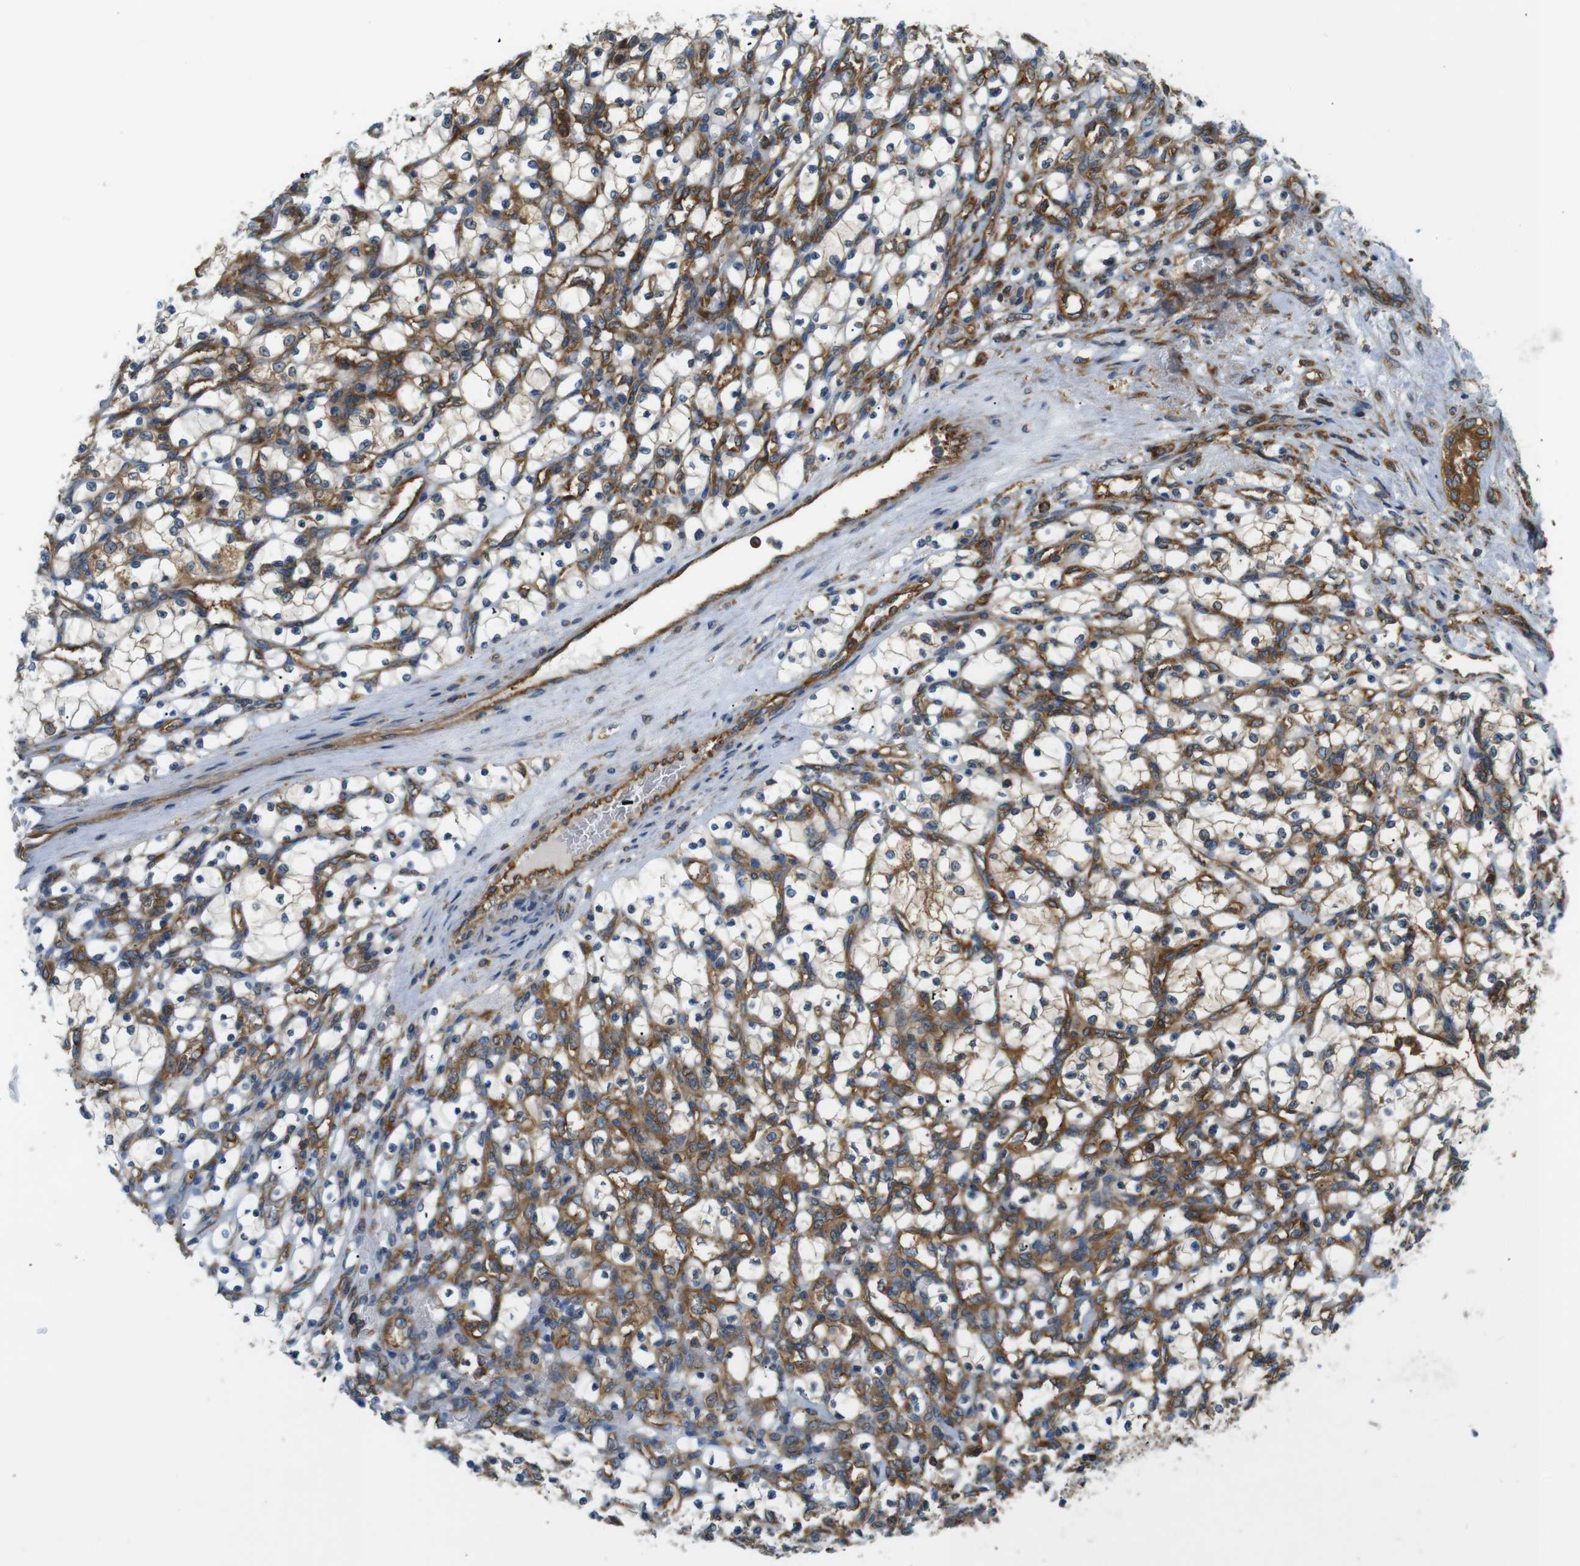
{"staining": {"intensity": "moderate", "quantity": "<25%", "location": "cytoplasmic/membranous"}, "tissue": "renal cancer", "cell_type": "Tumor cells", "image_type": "cancer", "snomed": [{"axis": "morphology", "description": "Adenocarcinoma, NOS"}, {"axis": "topography", "description": "Kidney"}], "caption": "A brown stain highlights moderate cytoplasmic/membranous positivity of a protein in renal adenocarcinoma tumor cells.", "gene": "TSC1", "patient": {"sex": "female", "age": 69}}